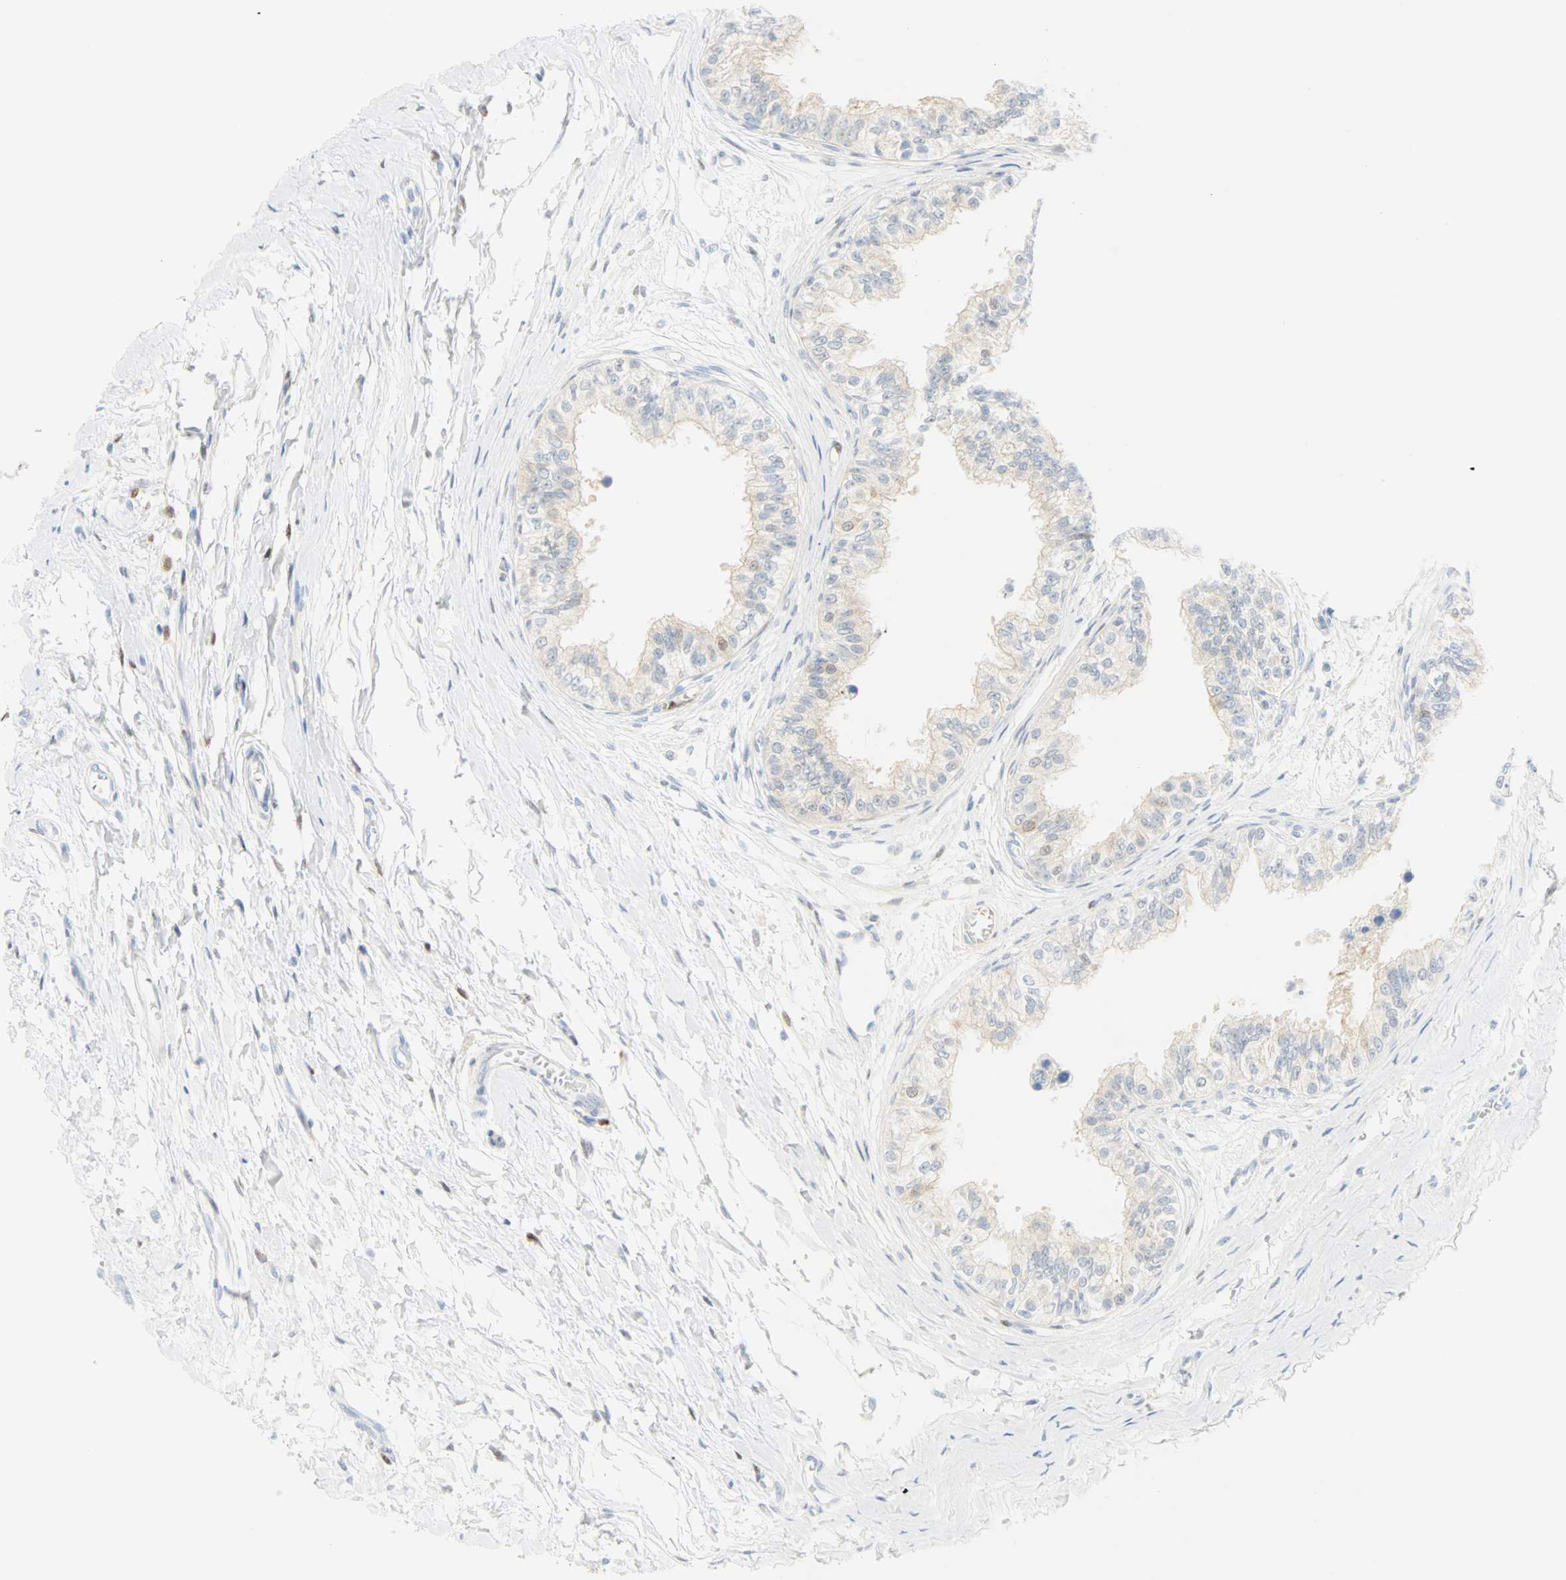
{"staining": {"intensity": "moderate", "quantity": "25%-75%", "location": "cytoplasmic/membranous,nuclear"}, "tissue": "epididymis", "cell_type": "Glandular cells", "image_type": "normal", "snomed": [{"axis": "morphology", "description": "Normal tissue, NOS"}, {"axis": "morphology", "description": "Adenocarcinoma, metastatic, NOS"}, {"axis": "topography", "description": "Testis"}, {"axis": "topography", "description": "Epididymis"}], "caption": "Brown immunohistochemical staining in normal epididymis displays moderate cytoplasmic/membranous,nuclear positivity in about 25%-75% of glandular cells.", "gene": "SELENBP1", "patient": {"sex": "male", "age": 26}}